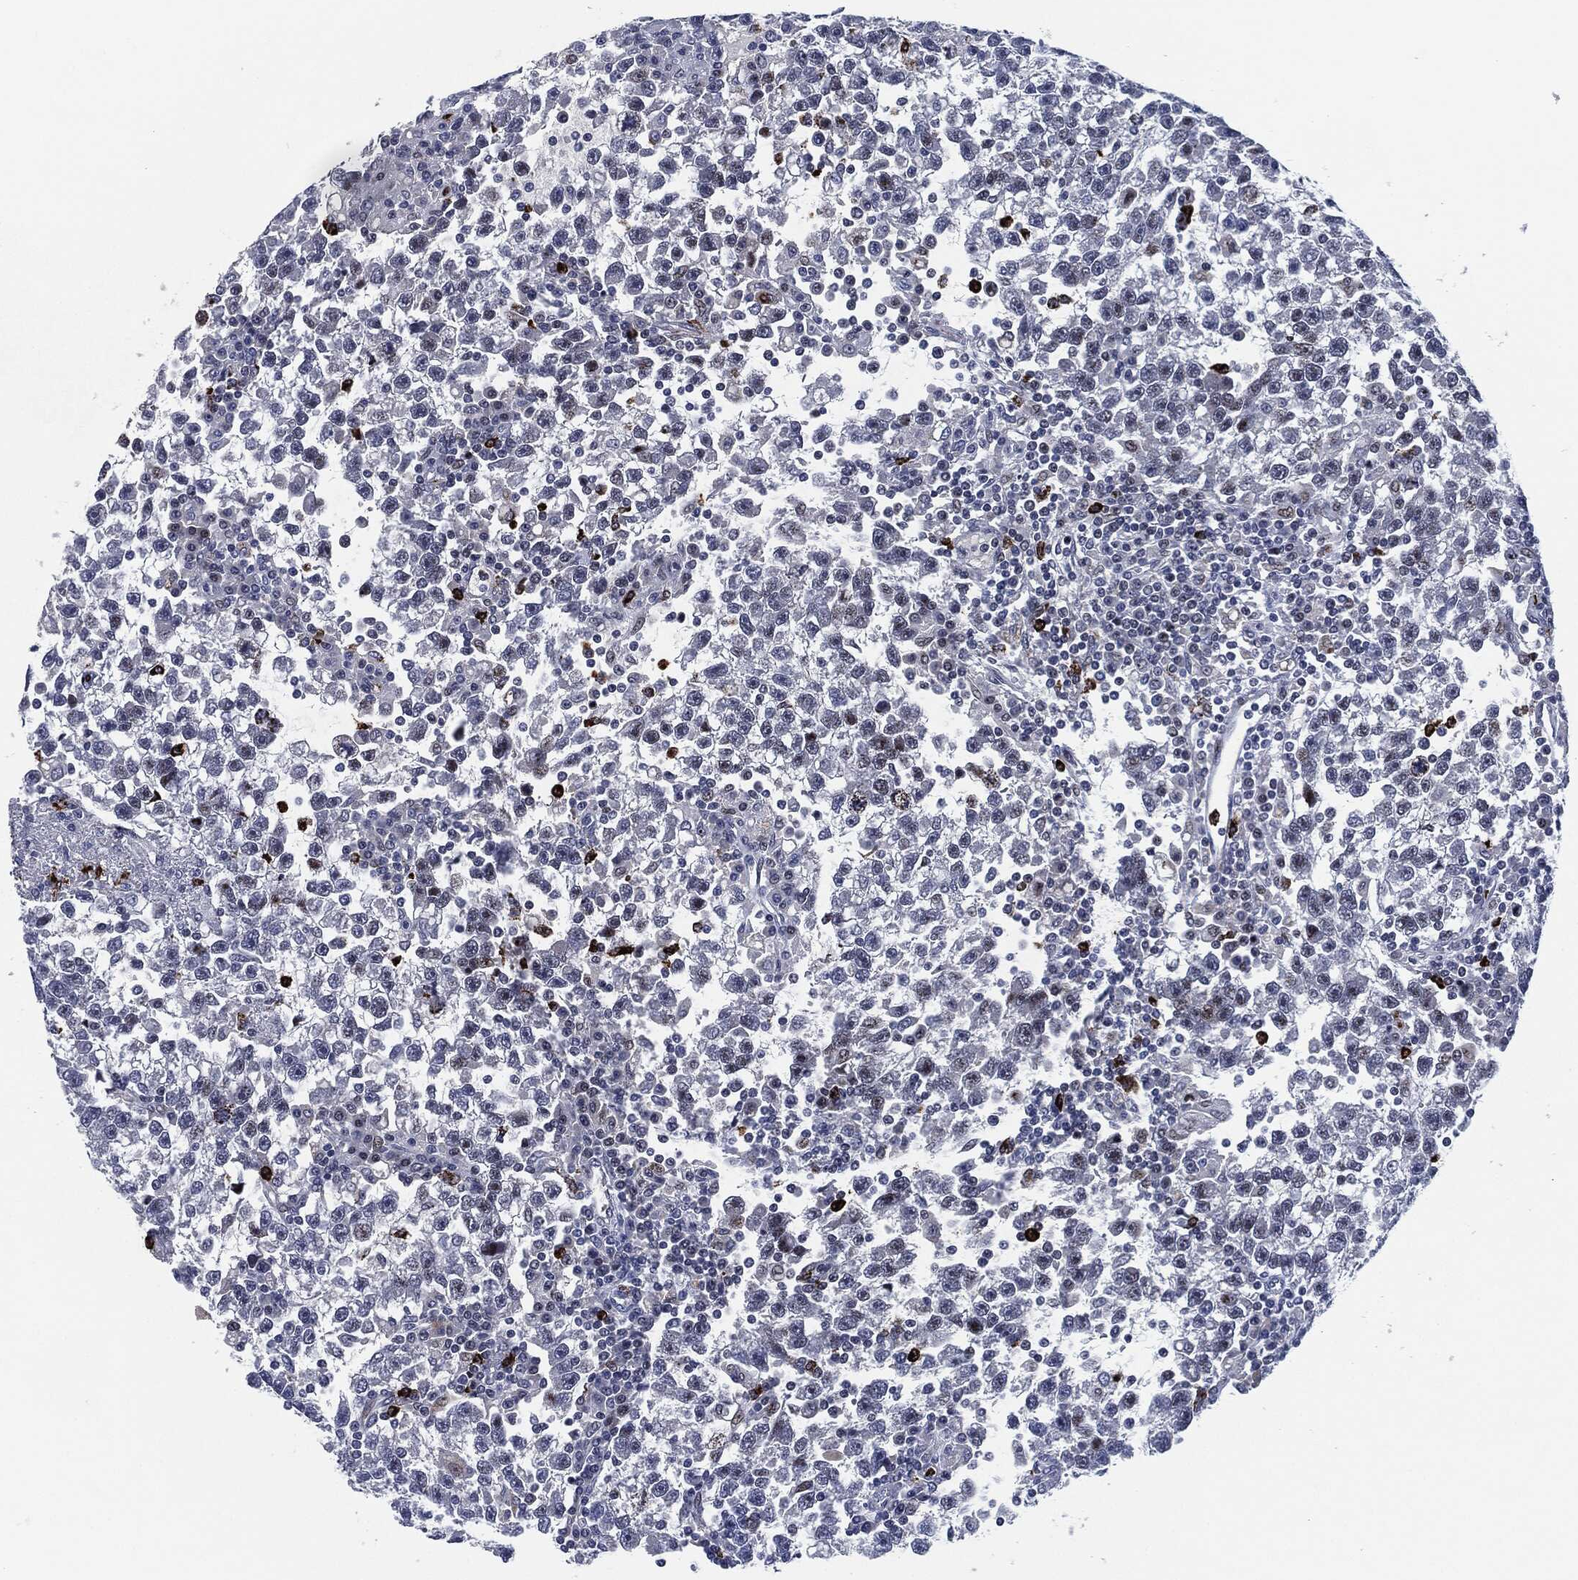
{"staining": {"intensity": "negative", "quantity": "none", "location": "none"}, "tissue": "testis cancer", "cell_type": "Tumor cells", "image_type": "cancer", "snomed": [{"axis": "morphology", "description": "Seminoma, NOS"}, {"axis": "topography", "description": "Testis"}], "caption": "Immunohistochemistry micrograph of testis cancer (seminoma) stained for a protein (brown), which reveals no expression in tumor cells.", "gene": "MPO", "patient": {"sex": "male", "age": 47}}